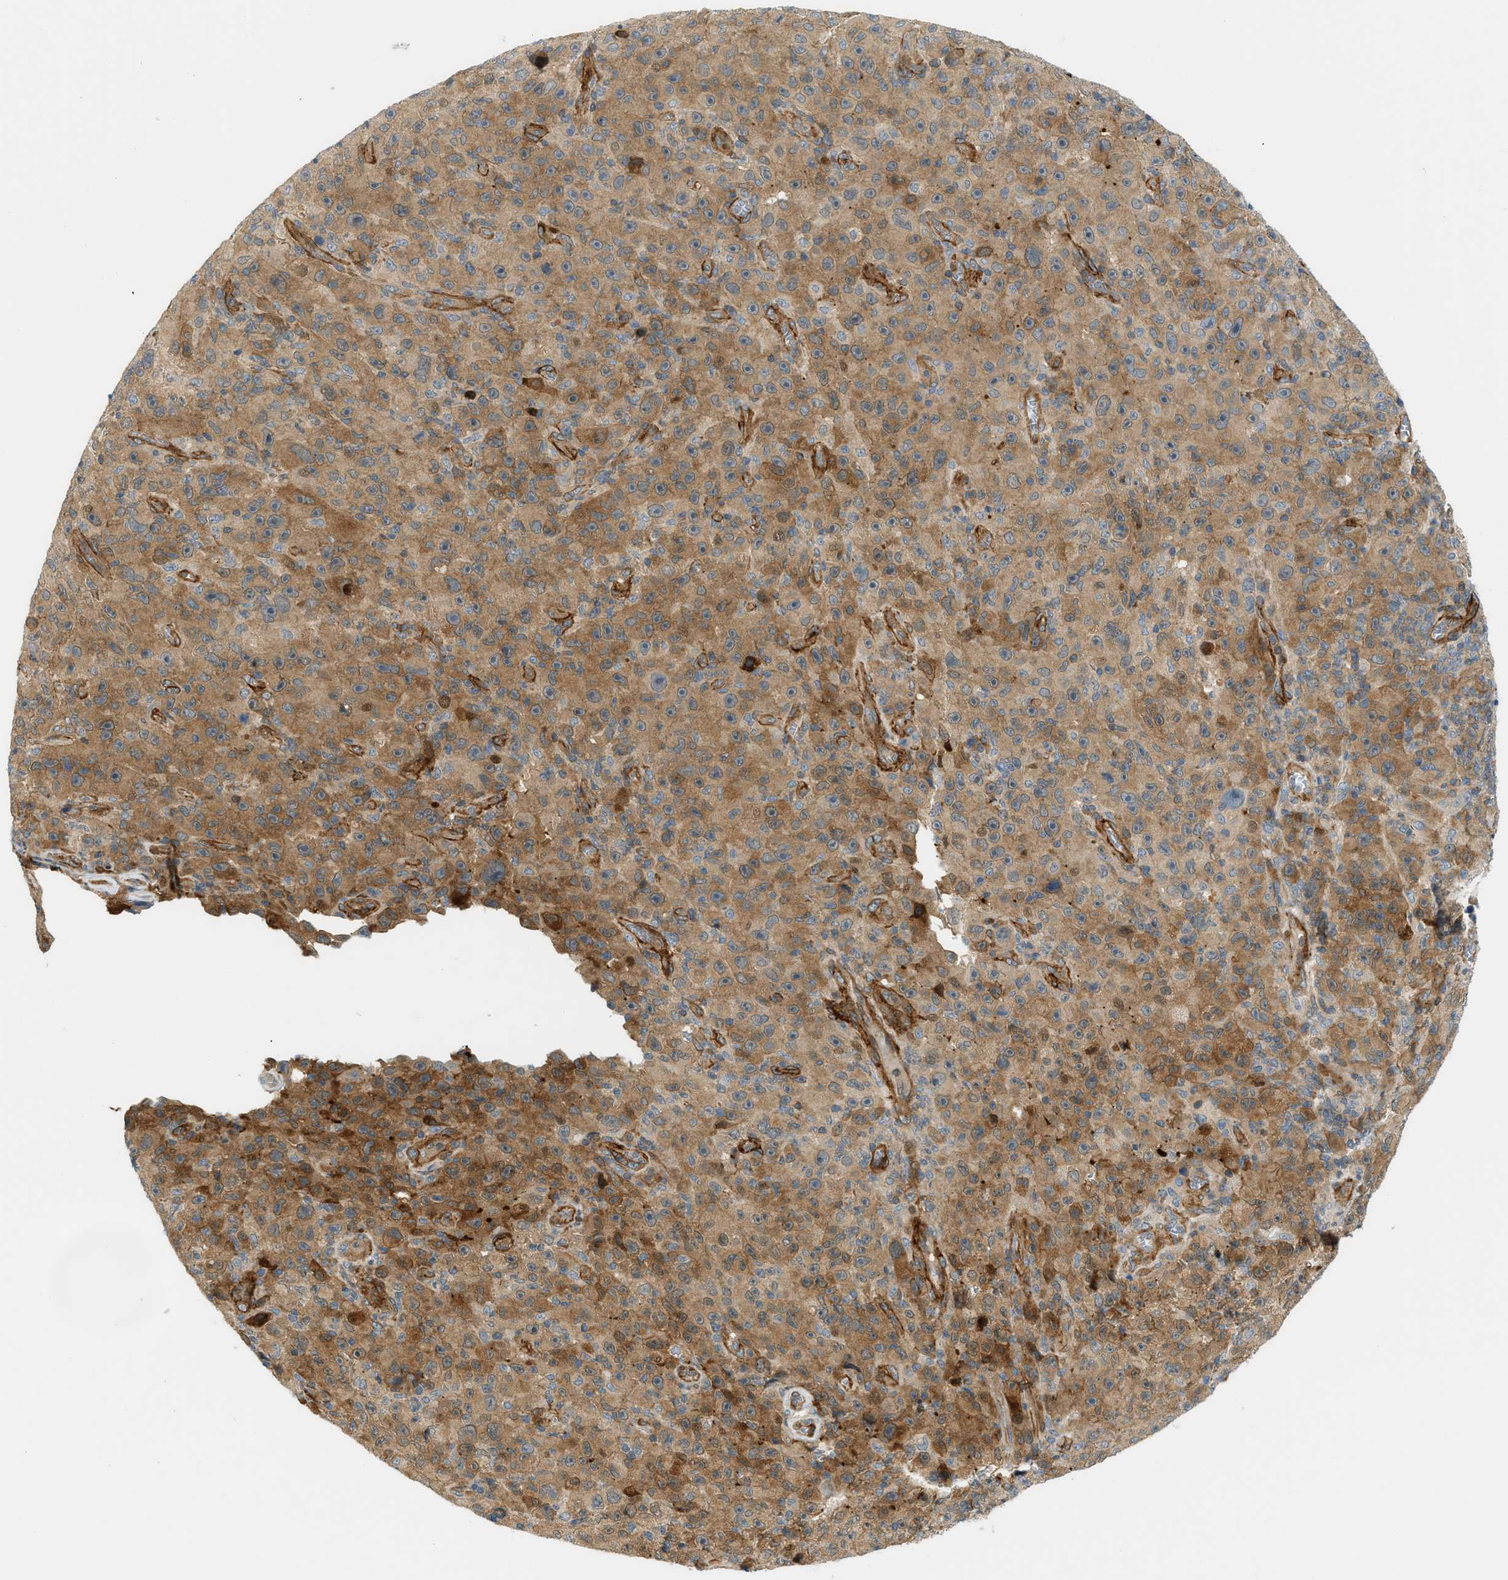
{"staining": {"intensity": "moderate", "quantity": ">75%", "location": "cytoplasmic/membranous"}, "tissue": "melanoma", "cell_type": "Tumor cells", "image_type": "cancer", "snomed": [{"axis": "morphology", "description": "Malignant melanoma, NOS"}, {"axis": "topography", "description": "Skin"}], "caption": "About >75% of tumor cells in melanoma demonstrate moderate cytoplasmic/membranous protein expression as visualized by brown immunohistochemical staining.", "gene": "EDNRA", "patient": {"sex": "female", "age": 82}}